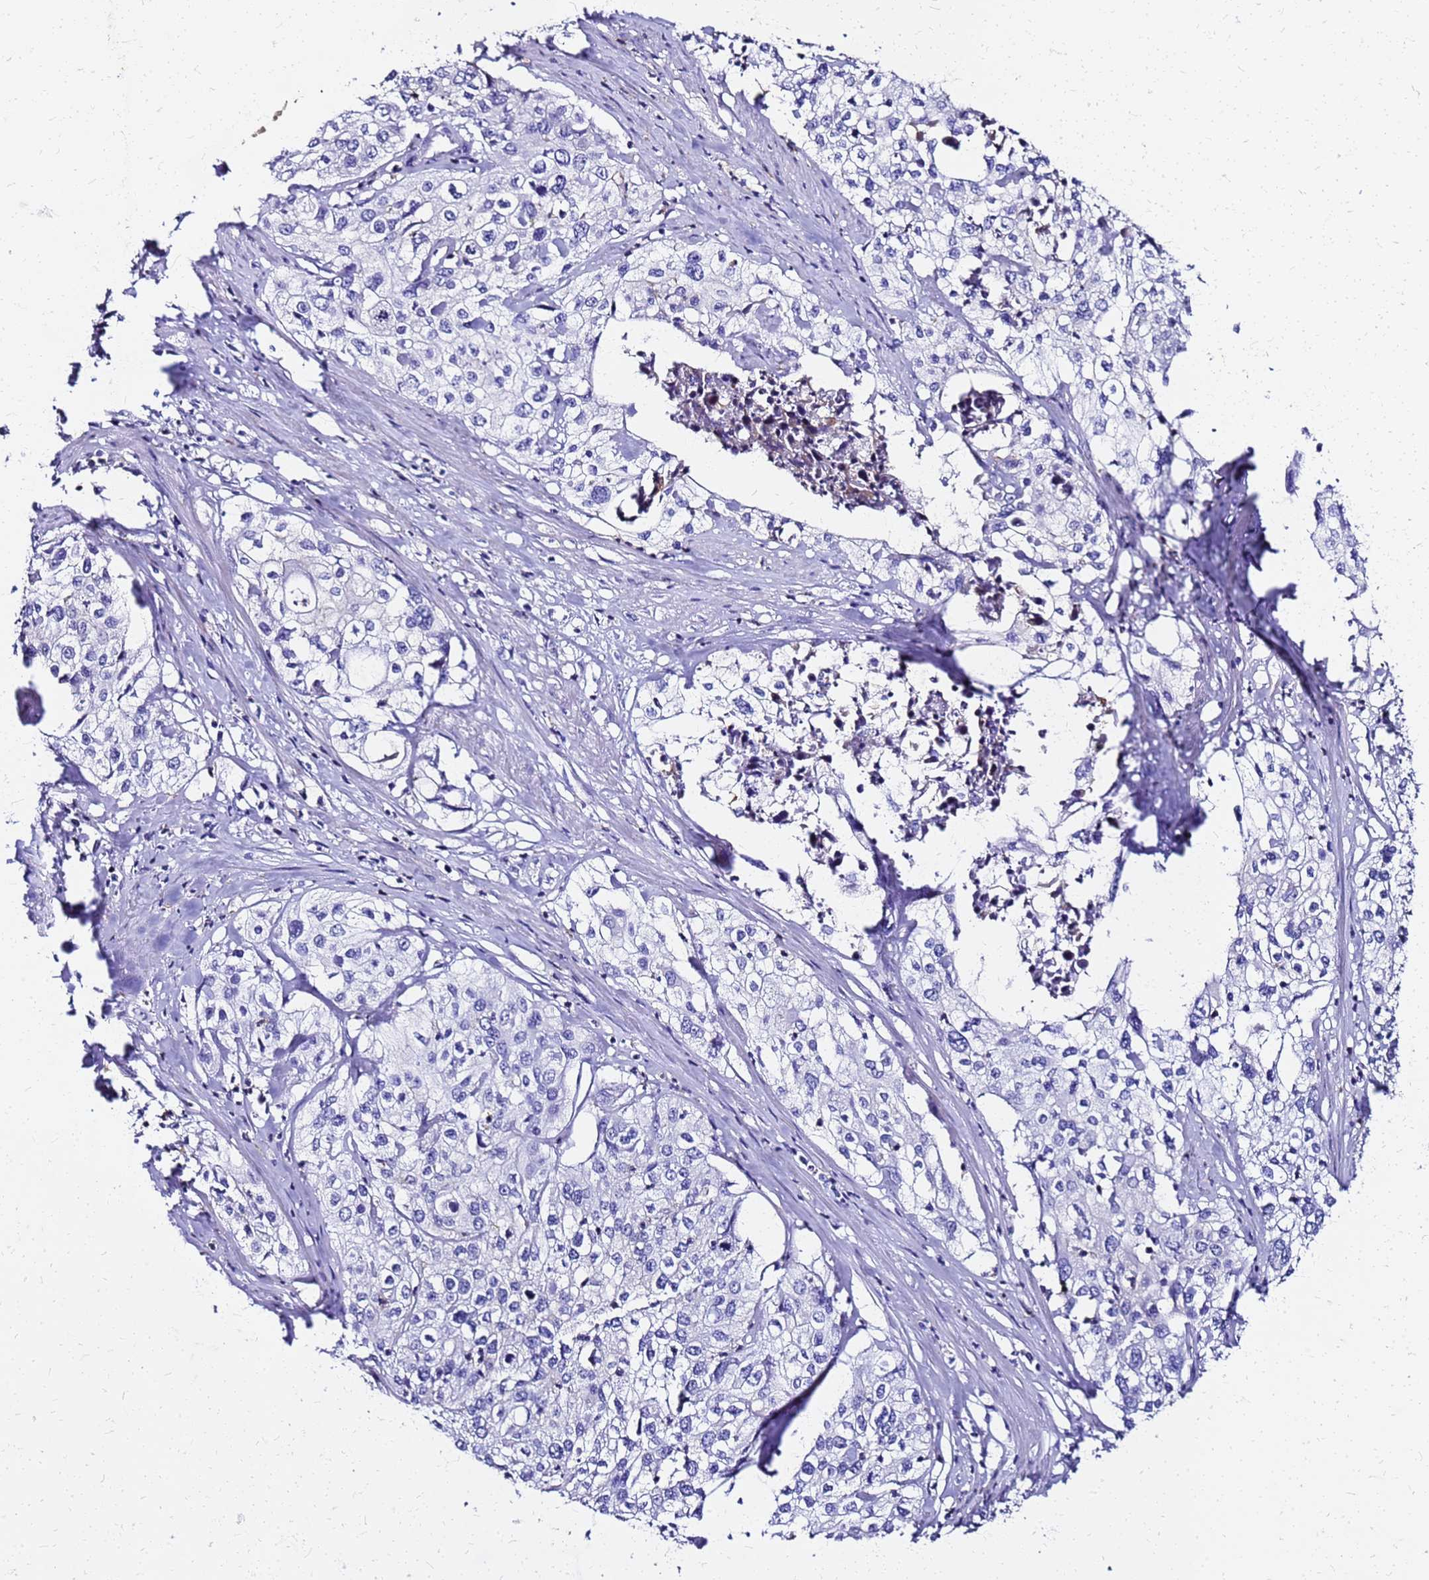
{"staining": {"intensity": "negative", "quantity": "none", "location": "none"}, "tissue": "cervical cancer", "cell_type": "Tumor cells", "image_type": "cancer", "snomed": [{"axis": "morphology", "description": "Squamous cell carcinoma, NOS"}, {"axis": "topography", "description": "Cervix"}], "caption": "High power microscopy image of an IHC photomicrograph of cervical cancer, revealing no significant expression in tumor cells.", "gene": "SMIM21", "patient": {"sex": "female", "age": 31}}